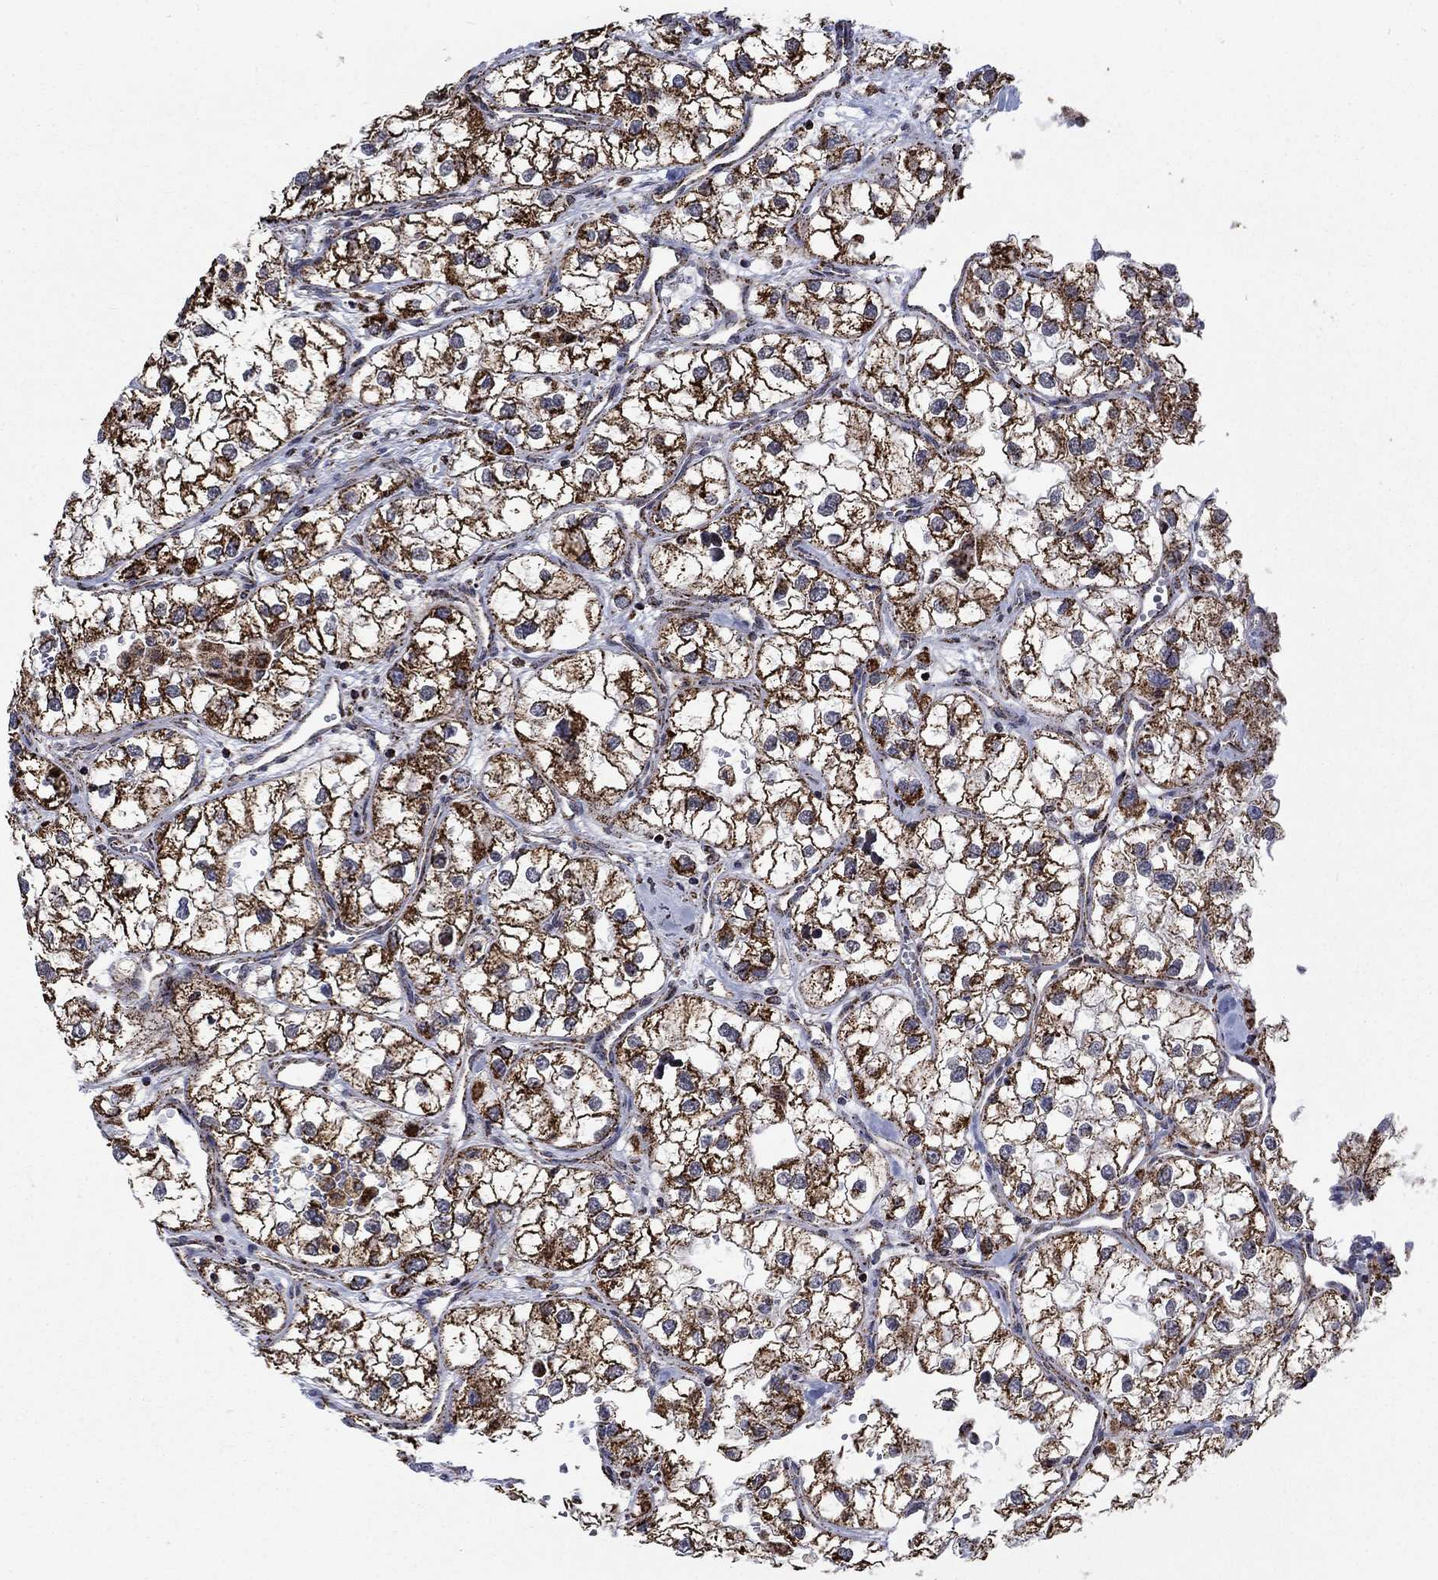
{"staining": {"intensity": "strong", "quantity": ">75%", "location": "cytoplasmic/membranous"}, "tissue": "renal cancer", "cell_type": "Tumor cells", "image_type": "cancer", "snomed": [{"axis": "morphology", "description": "Adenocarcinoma, NOS"}, {"axis": "topography", "description": "Kidney"}], "caption": "A micrograph showing strong cytoplasmic/membranous positivity in about >75% of tumor cells in renal cancer (adenocarcinoma), as visualized by brown immunohistochemical staining.", "gene": "MOAP1", "patient": {"sex": "male", "age": 59}}